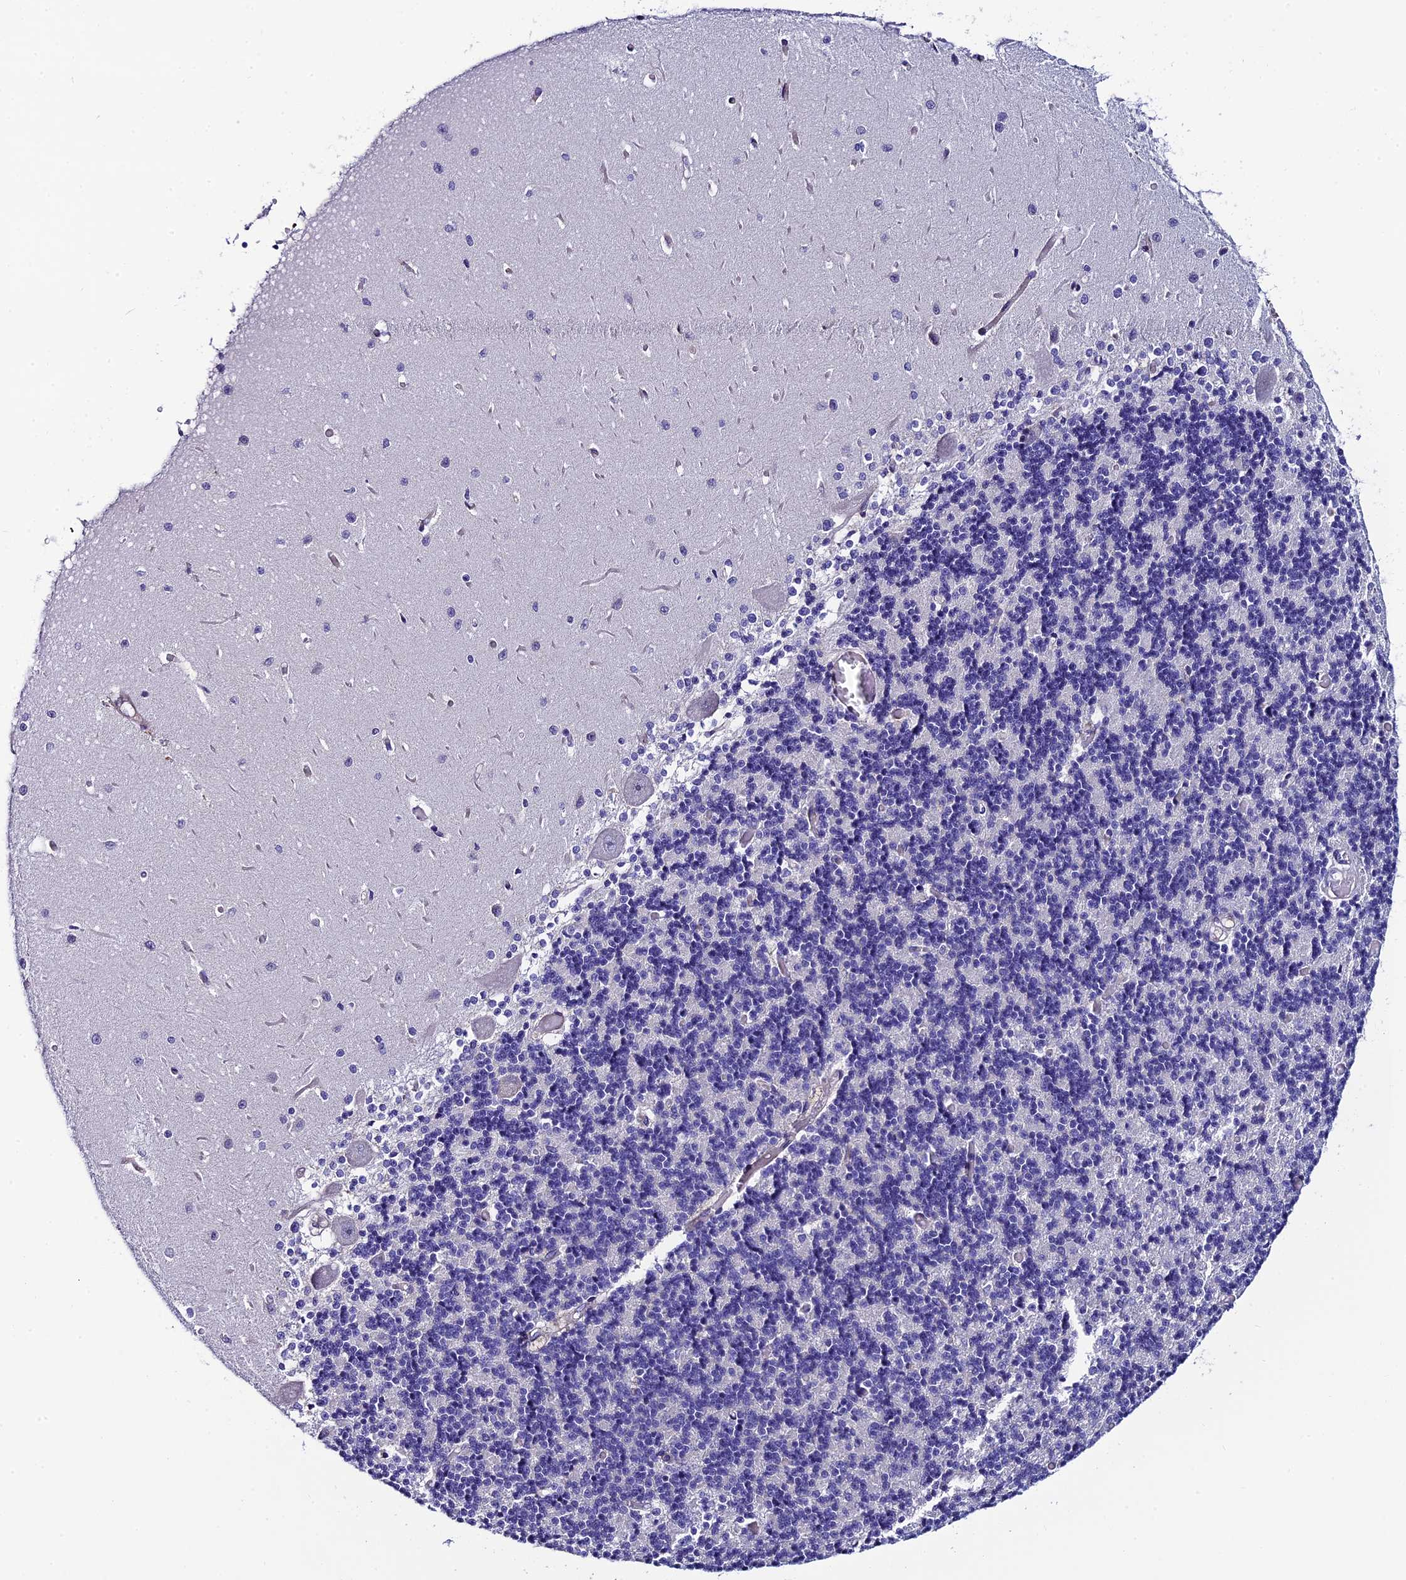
{"staining": {"intensity": "negative", "quantity": "none", "location": "none"}, "tissue": "cerebellum", "cell_type": "Cells in granular layer", "image_type": "normal", "snomed": [{"axis": "morphology", "description": "Normal tissue, NOS"}, {"axis": "topography", "description": "Cerebellum"}], "caption": "This is an IHC histopathology image of normal human cerebellum. There is no expression in cells in granular layer.", "gene": "MACIR", "patient": {"sex": "male", "age": 37}}